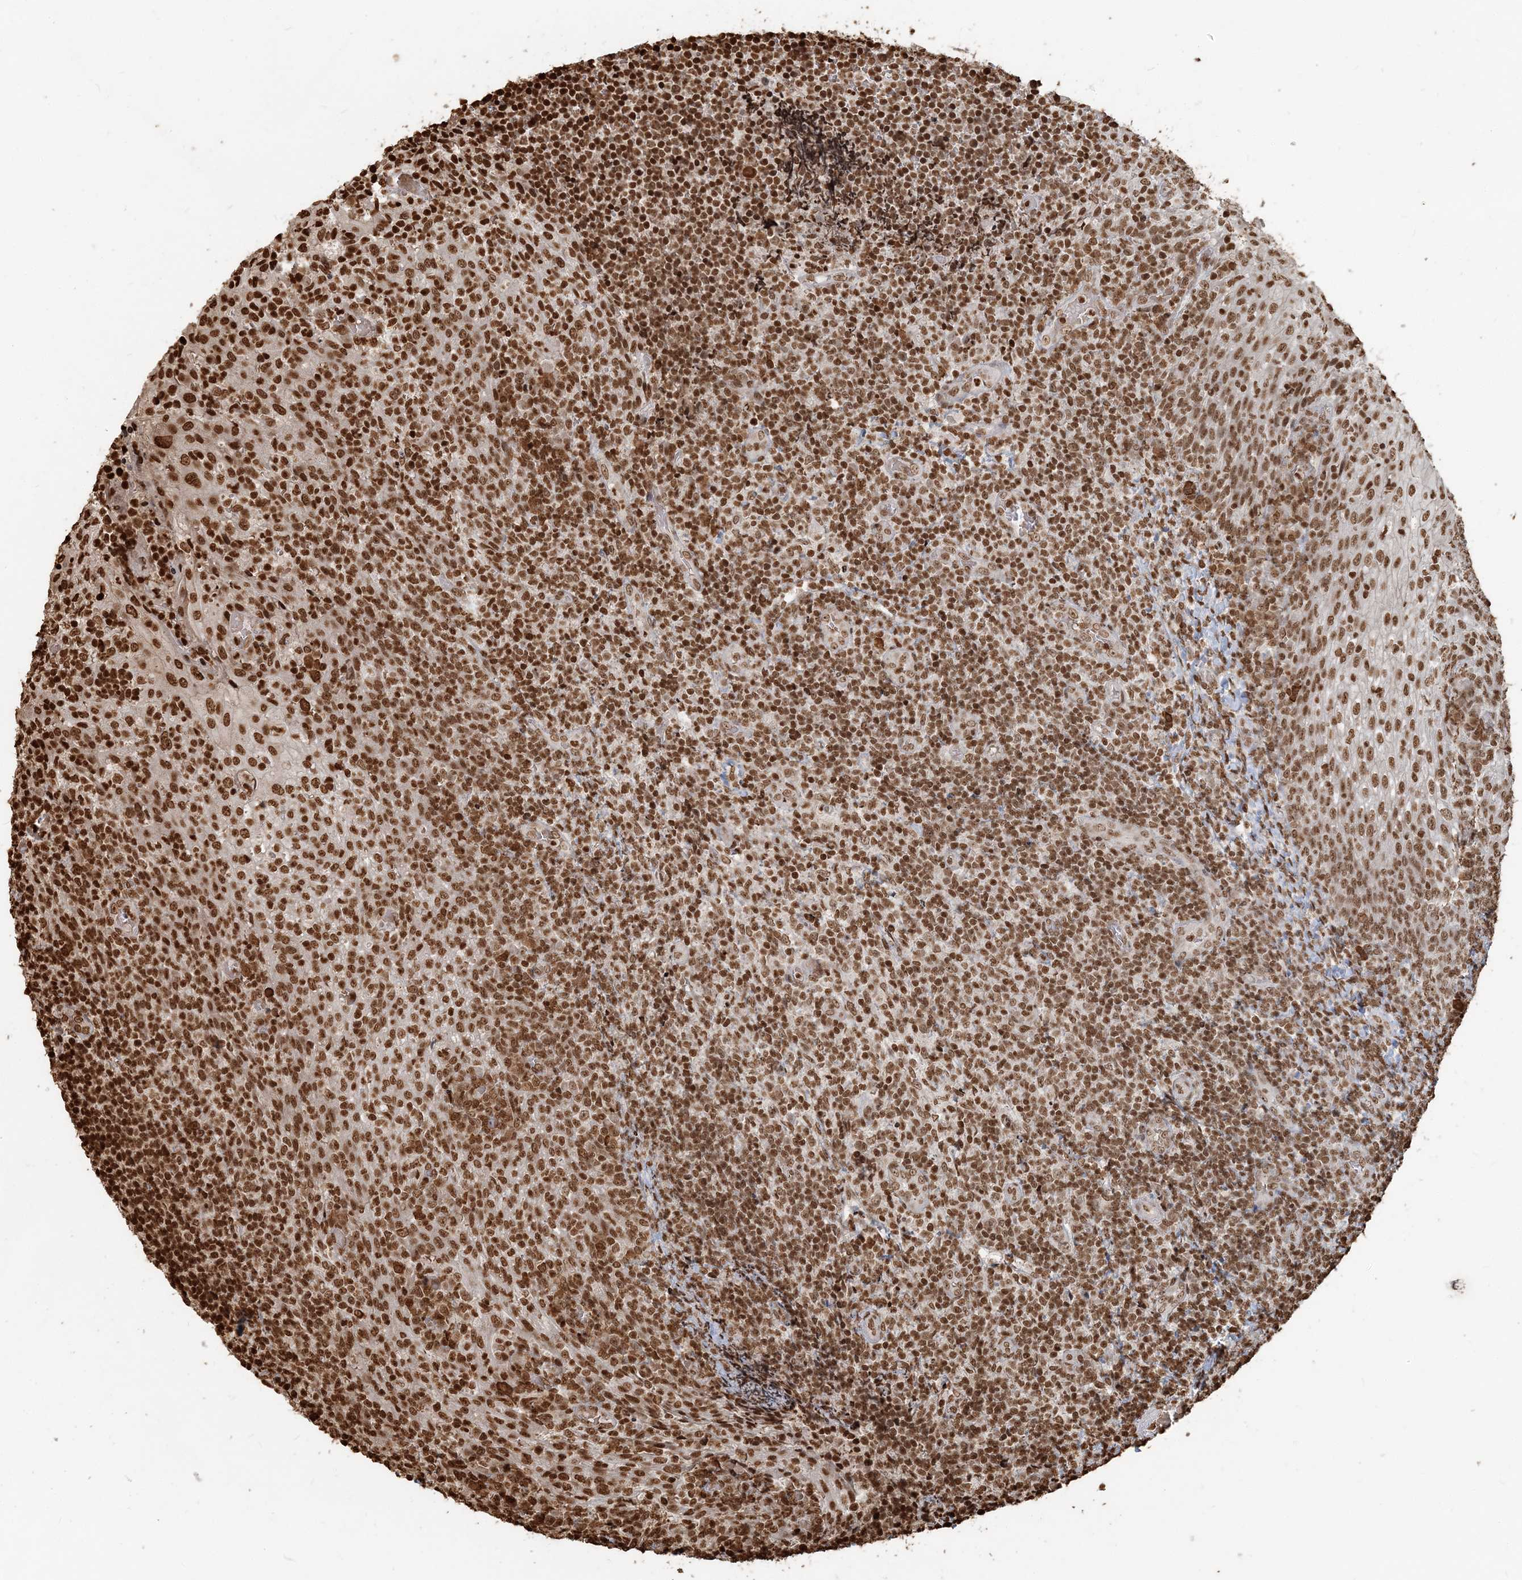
{"staining": {"intensity": "moderate", "quantity": ">75%", "location": "nuclear"}, "tissue": "tonsil", "cell_type": "Germinal center cells", "image_type": "normal", "snomed": [{"axis": "morphology", "description": "Normal tissue, NOS"}, {"axis": "topography", "description": "Tonsil"}], "caption": "A micrograph of human tonsil stained for a protein displays moderate nuclear brown staining in germinal center cells. Using DAB (brown) and hematoxylin (blue) stains, captured at high magnification using brightfield microscopy.", "gene": "H3", "patient": {"sex": "female", "age": 19}}